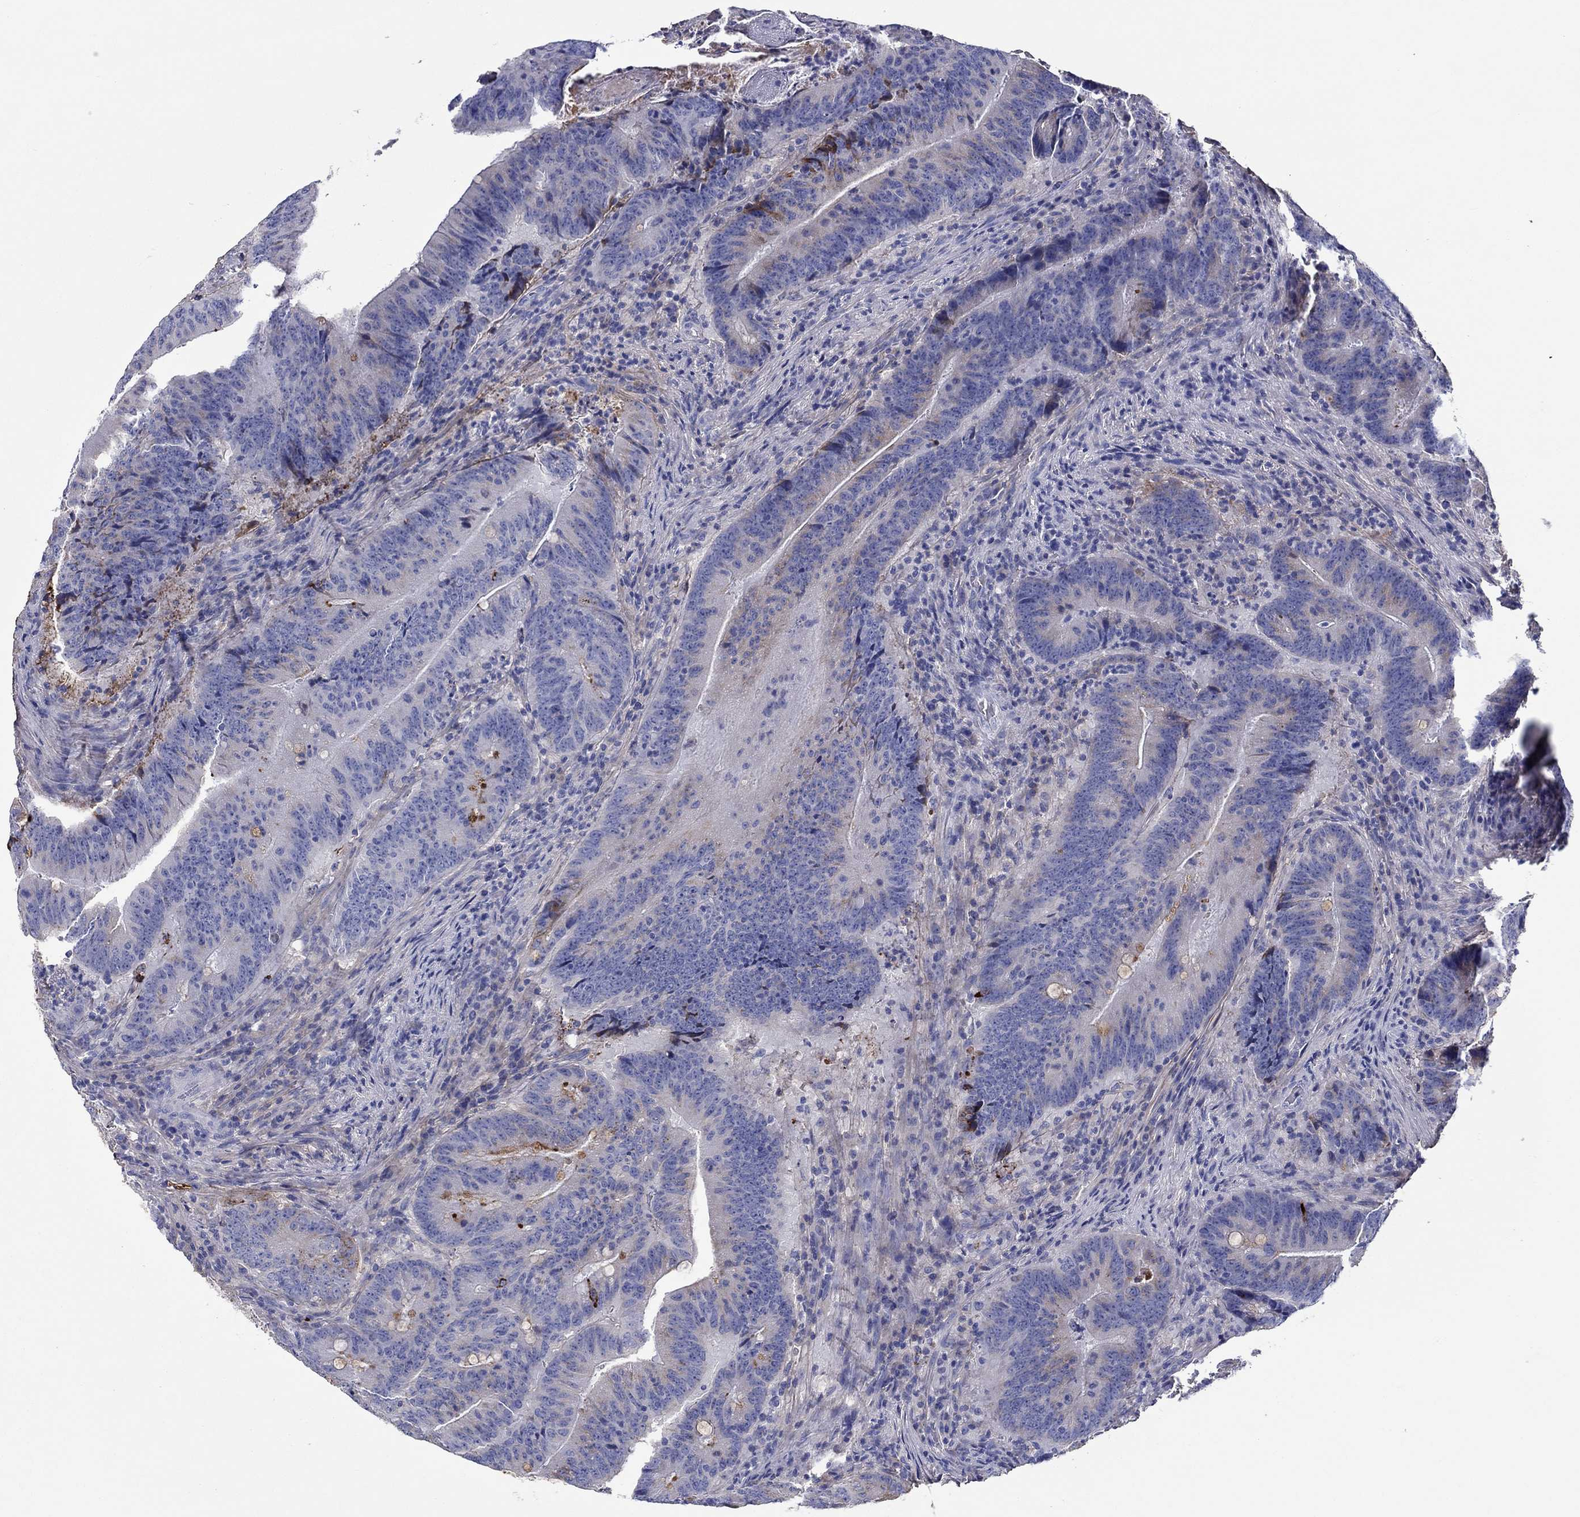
{"staining": {"intensity": "moderate", "quantity": "<25%", "location": "cytoplasmic/membranous"}, "tissue": "colorectal cancer", "cell_type": "Tumor cells", "image_type": "cancer", "snomed": [{"axis": "morphology", "description": "Adenocarcinoma, NOS"}, {"axis": "topography", "description": "Colon"}], "caption": "Brown immunohistochemical staining in human colorectal cancer (adenocarcinoma) demonstrates moderate cytoplasmic/membranous expression in about <25% of tumor cells. (DAB IHC, brown staining for protein, blue staining for nuclei).", "gene": "TGFBI", "patient": {"sex": "female", "age": 87}}